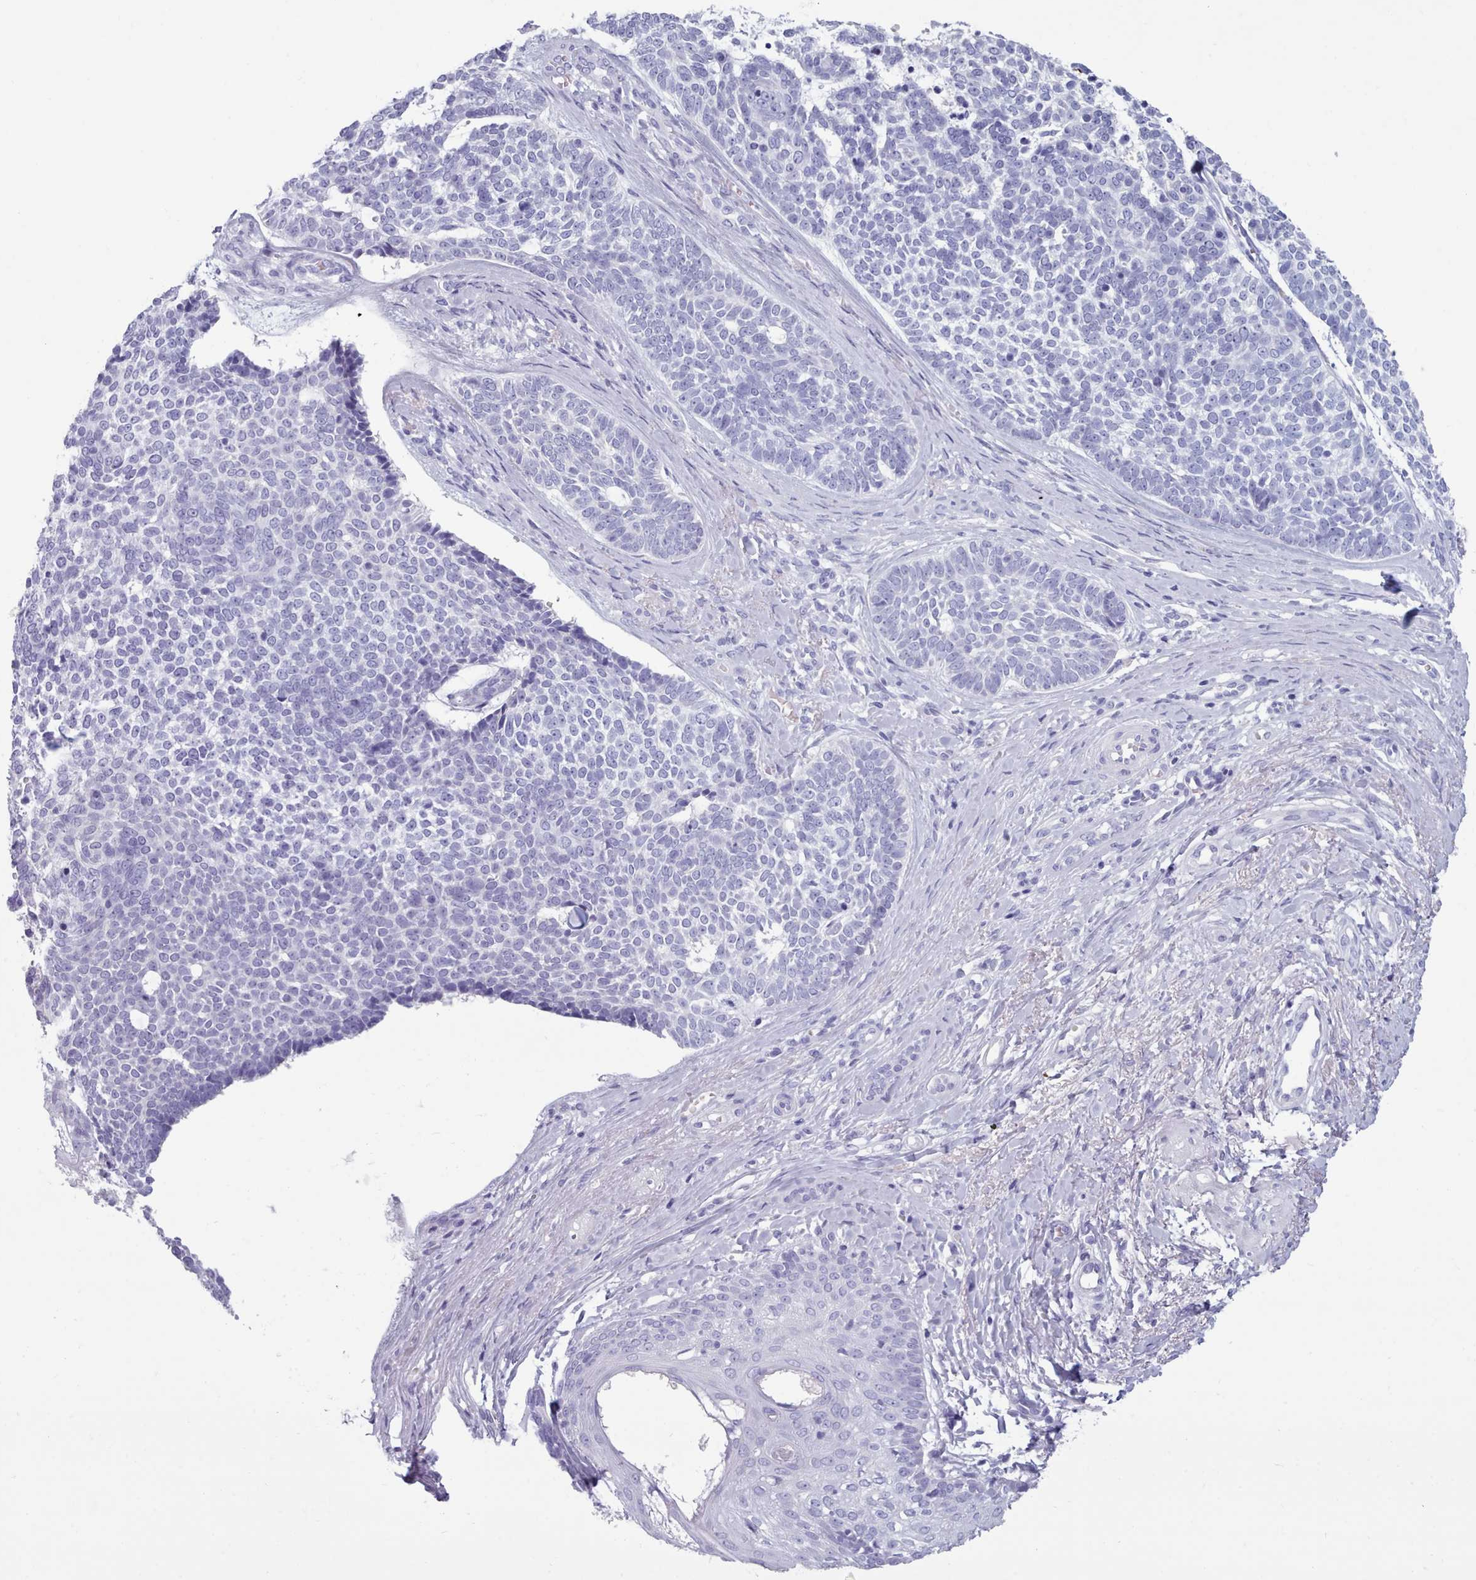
{"staining": {"intensity": "negative", "quantity": "none", "location": "none"}, "tissue": "skin cancer", "cell_type": "Tumor cells", "image_type": "cancer", "snomed": [{"axis": "morphology", "description": "Basal cell carcinoma"}, {"axis": "topography", "description": "Skin"}], "caption": "High magnification brightfield microscopy of skin cancer stained with DAB (brown) and counterstained with hematoxylin (blue): tumor cells show no significant staining. (DAB (3,3'-diaminobenzidine) immunohistochemistry with hematoxylin counter stain).", "gene": "ZNF43", "patient": {"sex": "female", "age": 81}}